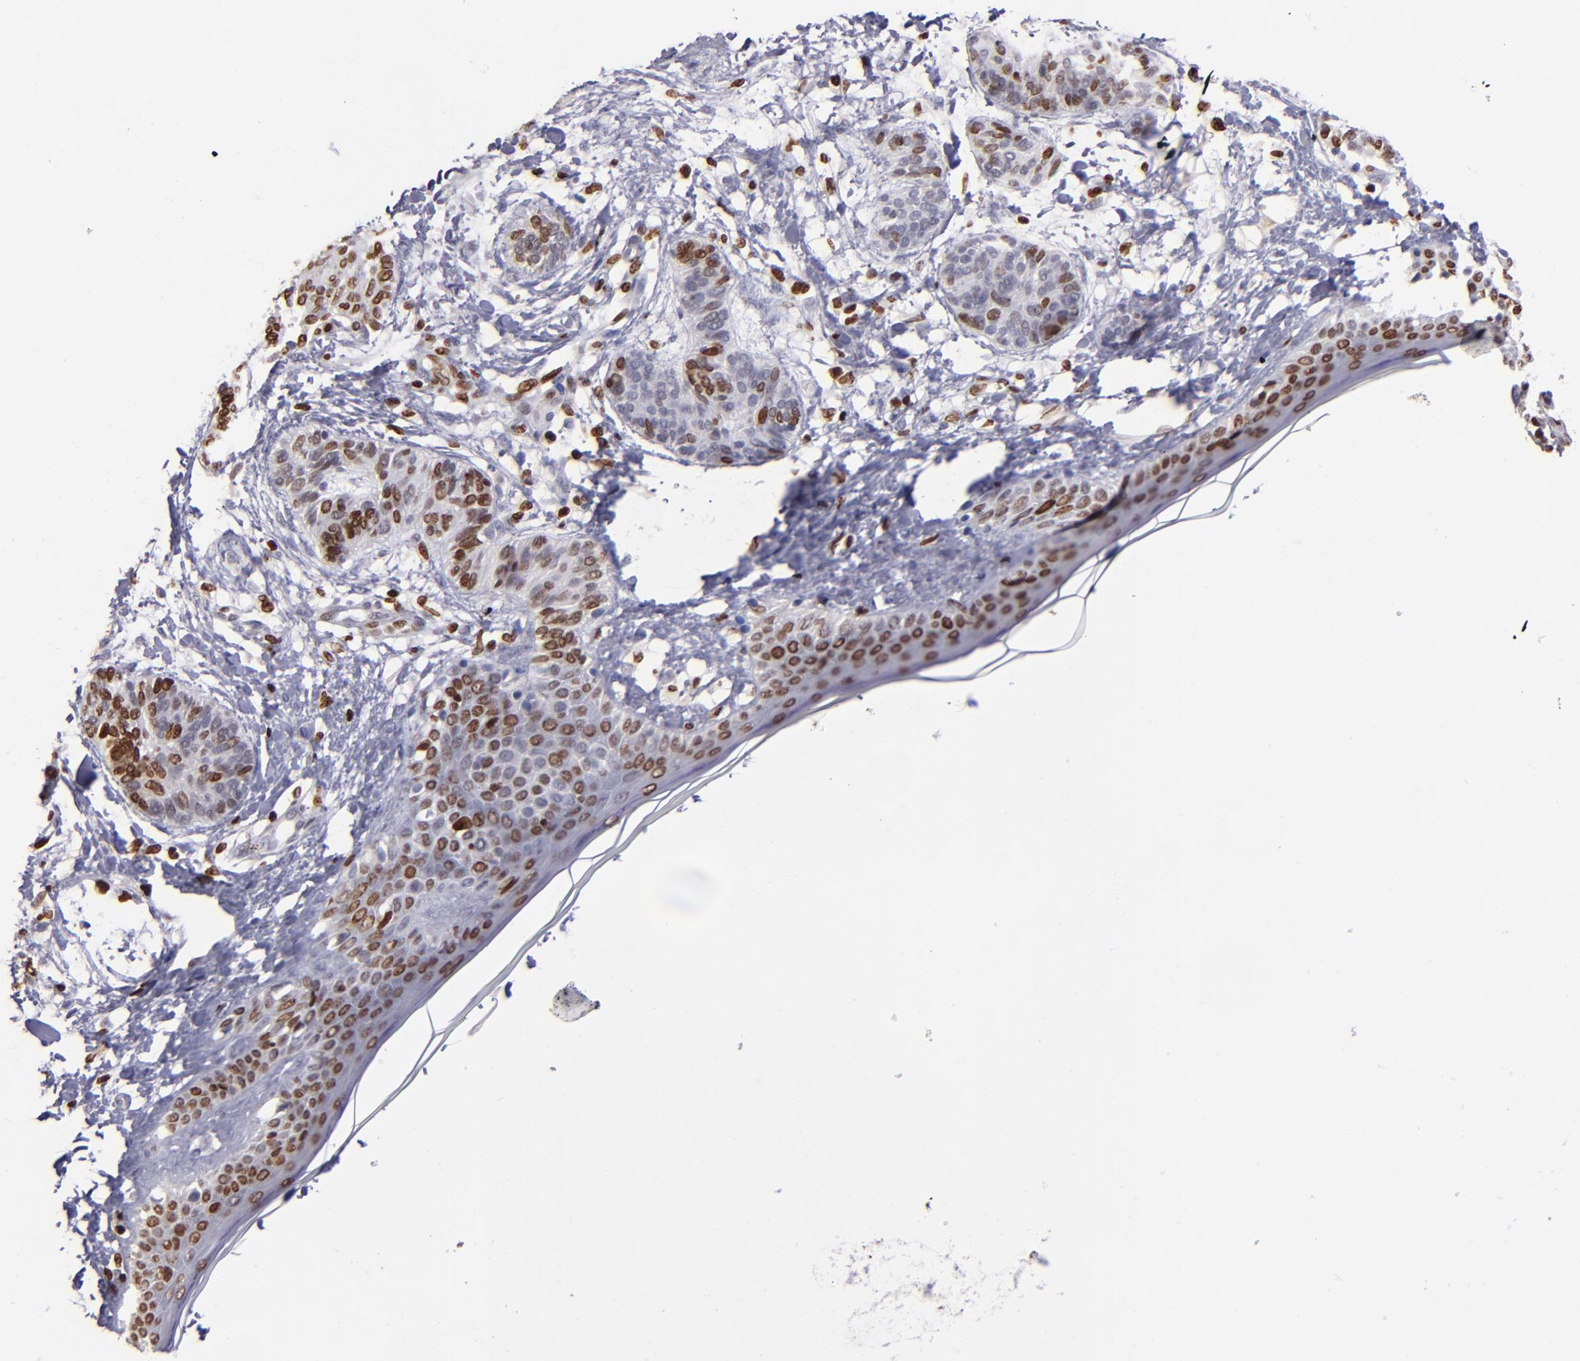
{"staining": {"intensity": "moderate", "quantity": ">75%", "location": "nuclear"}, "tissue": "skin cancer", "cell_type": "Tumor cells", "image_type": "cancer", "snomed": [{"axis": "morphology", "description": "Normal tissue, NOS"}, {"axis": "morphology", "description": "Basal cell carcinoma"}, {"axis": "topography", "description": "Skin"}], "caption": "Immunohistochemistry (IHC) image of neoplastic tissue: human skin cancer (basal cell carcinoma) stained using immunohistochemistry (IHC) displays medium levels of moderate protein expression localized specifically in the nuclear of tumor cells, appearing as a nuclear brown color.", "gene": "CDKL5", "patient": {"sex": "male", "age": 63}}